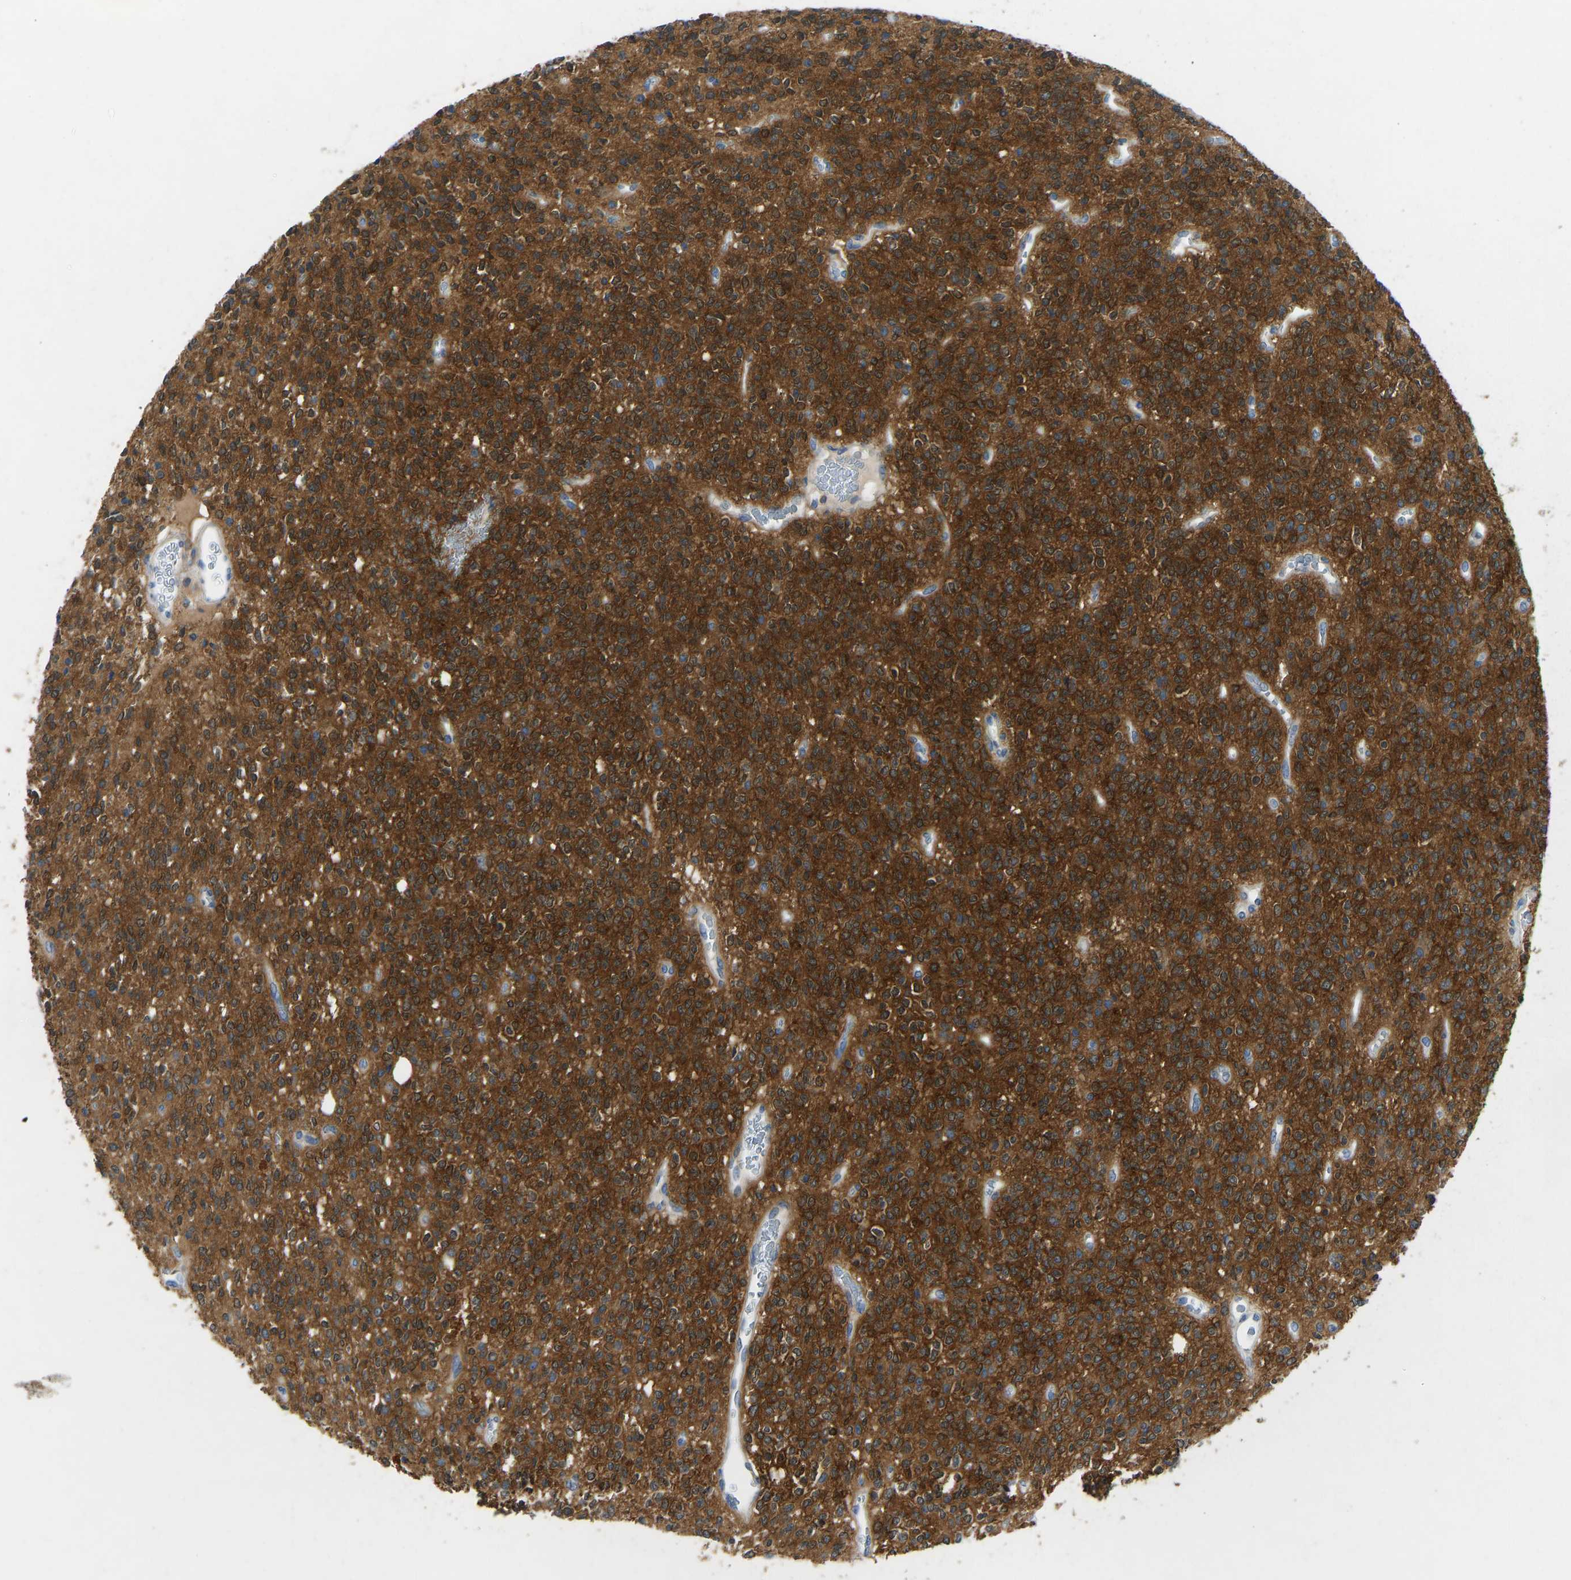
{"staining": {"intensity": "strong", "quantity": ">75%", "location": "cytoplasmic/membranous"}, "tissue": "glioma", "cell_type": "Tumor cells", "image_type": "cancer", "snomed": [{"axis": "morphology", "description": "Glioma, malignant, High grade"}, {"axis": "topography", "description": "Brain"}], "caption": "Malignant glioma (high-grade) stained with a brown dye exhibits strong cytoplasmic/membranous positive staining in about >75% of tumor cells.", "gene": "NDRG3", "patient": {"sex": "male", "age": 34}}